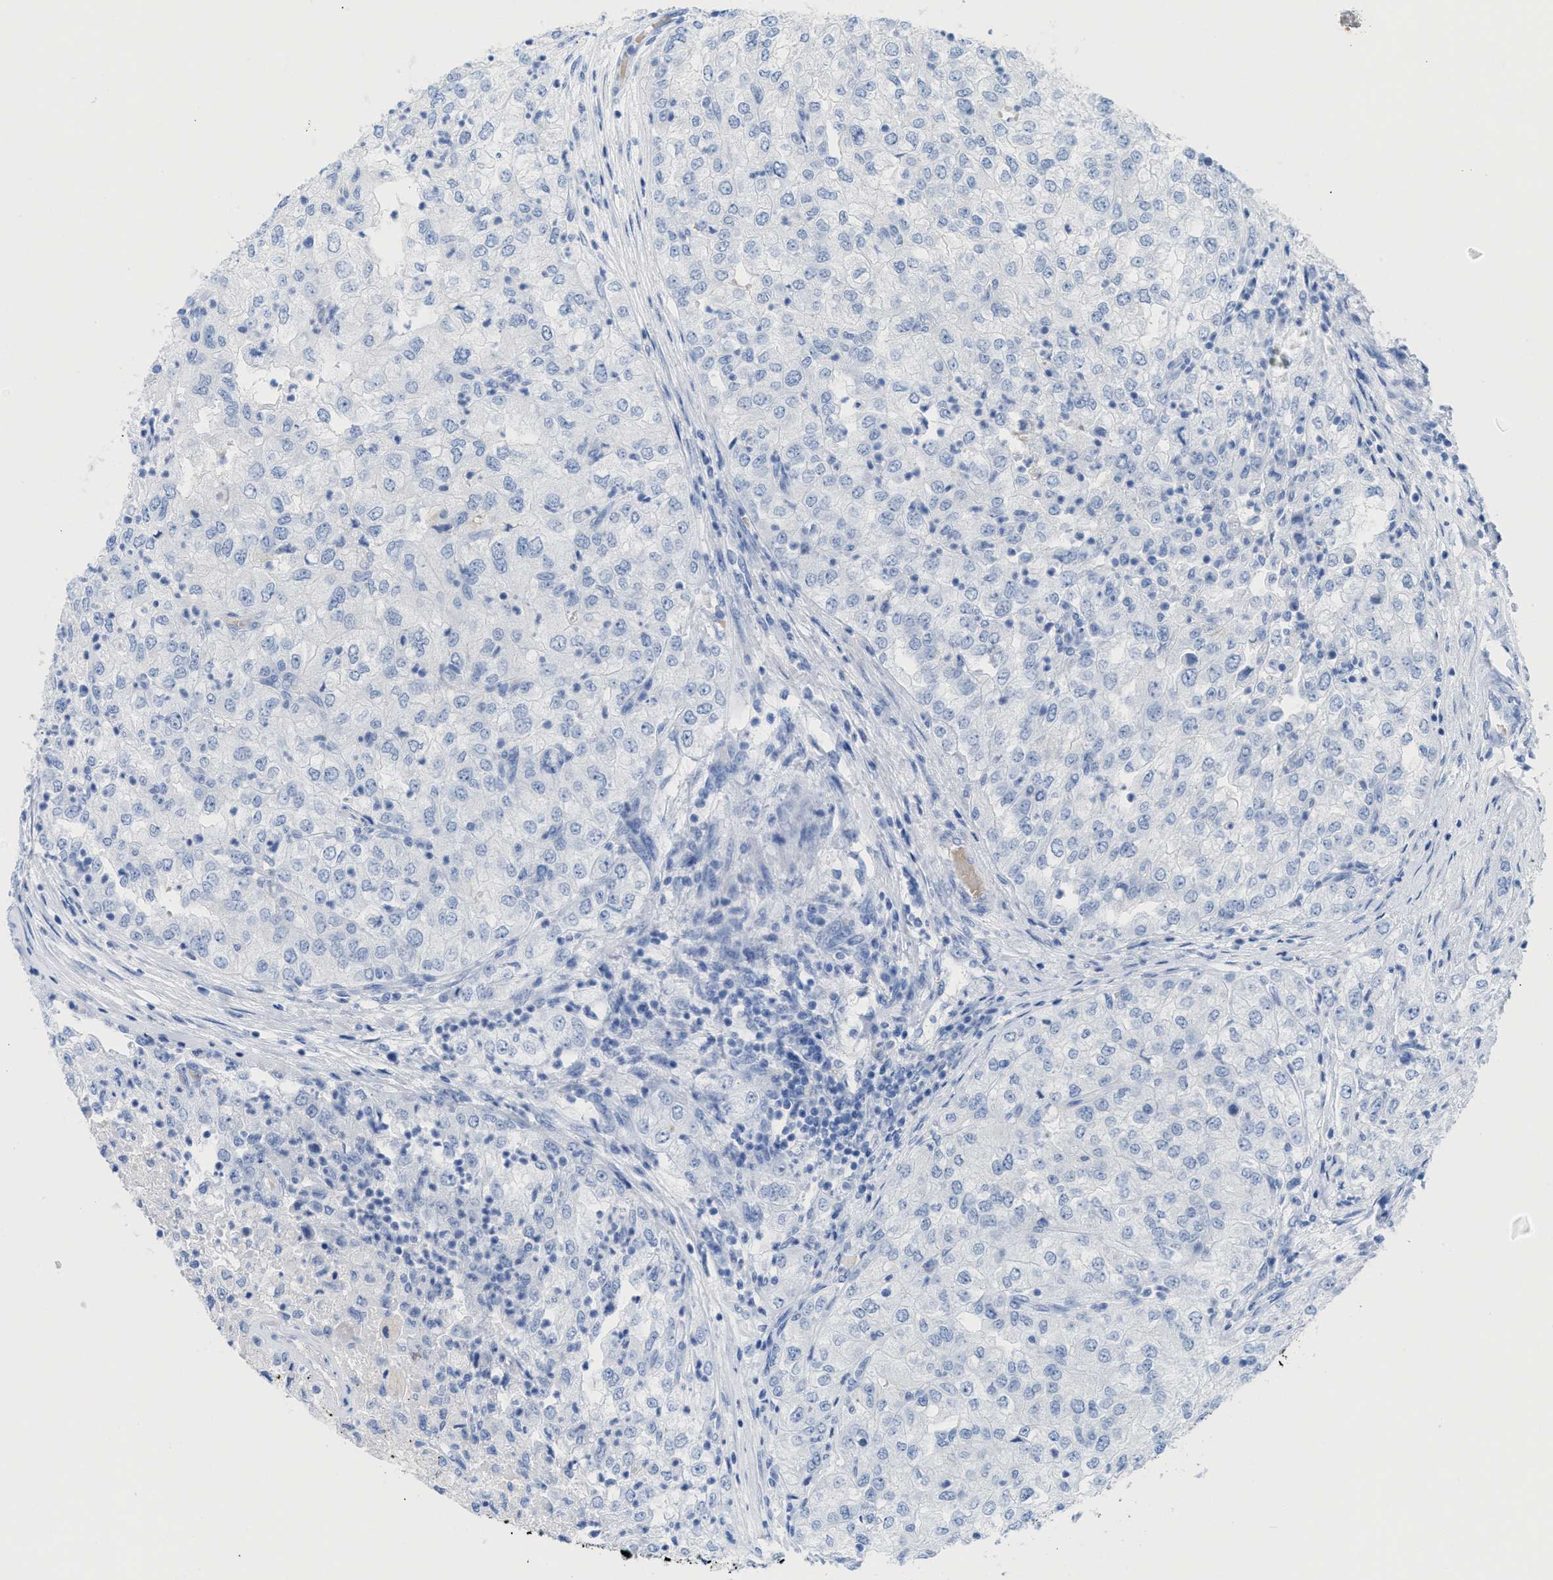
{"staining": {"intensity": "negative", "quantity": "none", "location": "none"}, "tissue": "renal cancer", "cell_type": "Tumor cells", "image_type": "cancer", "snomed": [{"axis": "morphology", "description": "Adenocarcinoma, NOS"}, {"axis": "topography", "description": "Kidney"}], "caption": "Immunohistochemistry (IHC) histopathology image of neoplastic tissue: human adenocarcinoma (renal) stained with DAB displays no significant protein staining in tumor cells.", "gene": "ANKFN1", "patient": {"sex": "female", "age": 54}}